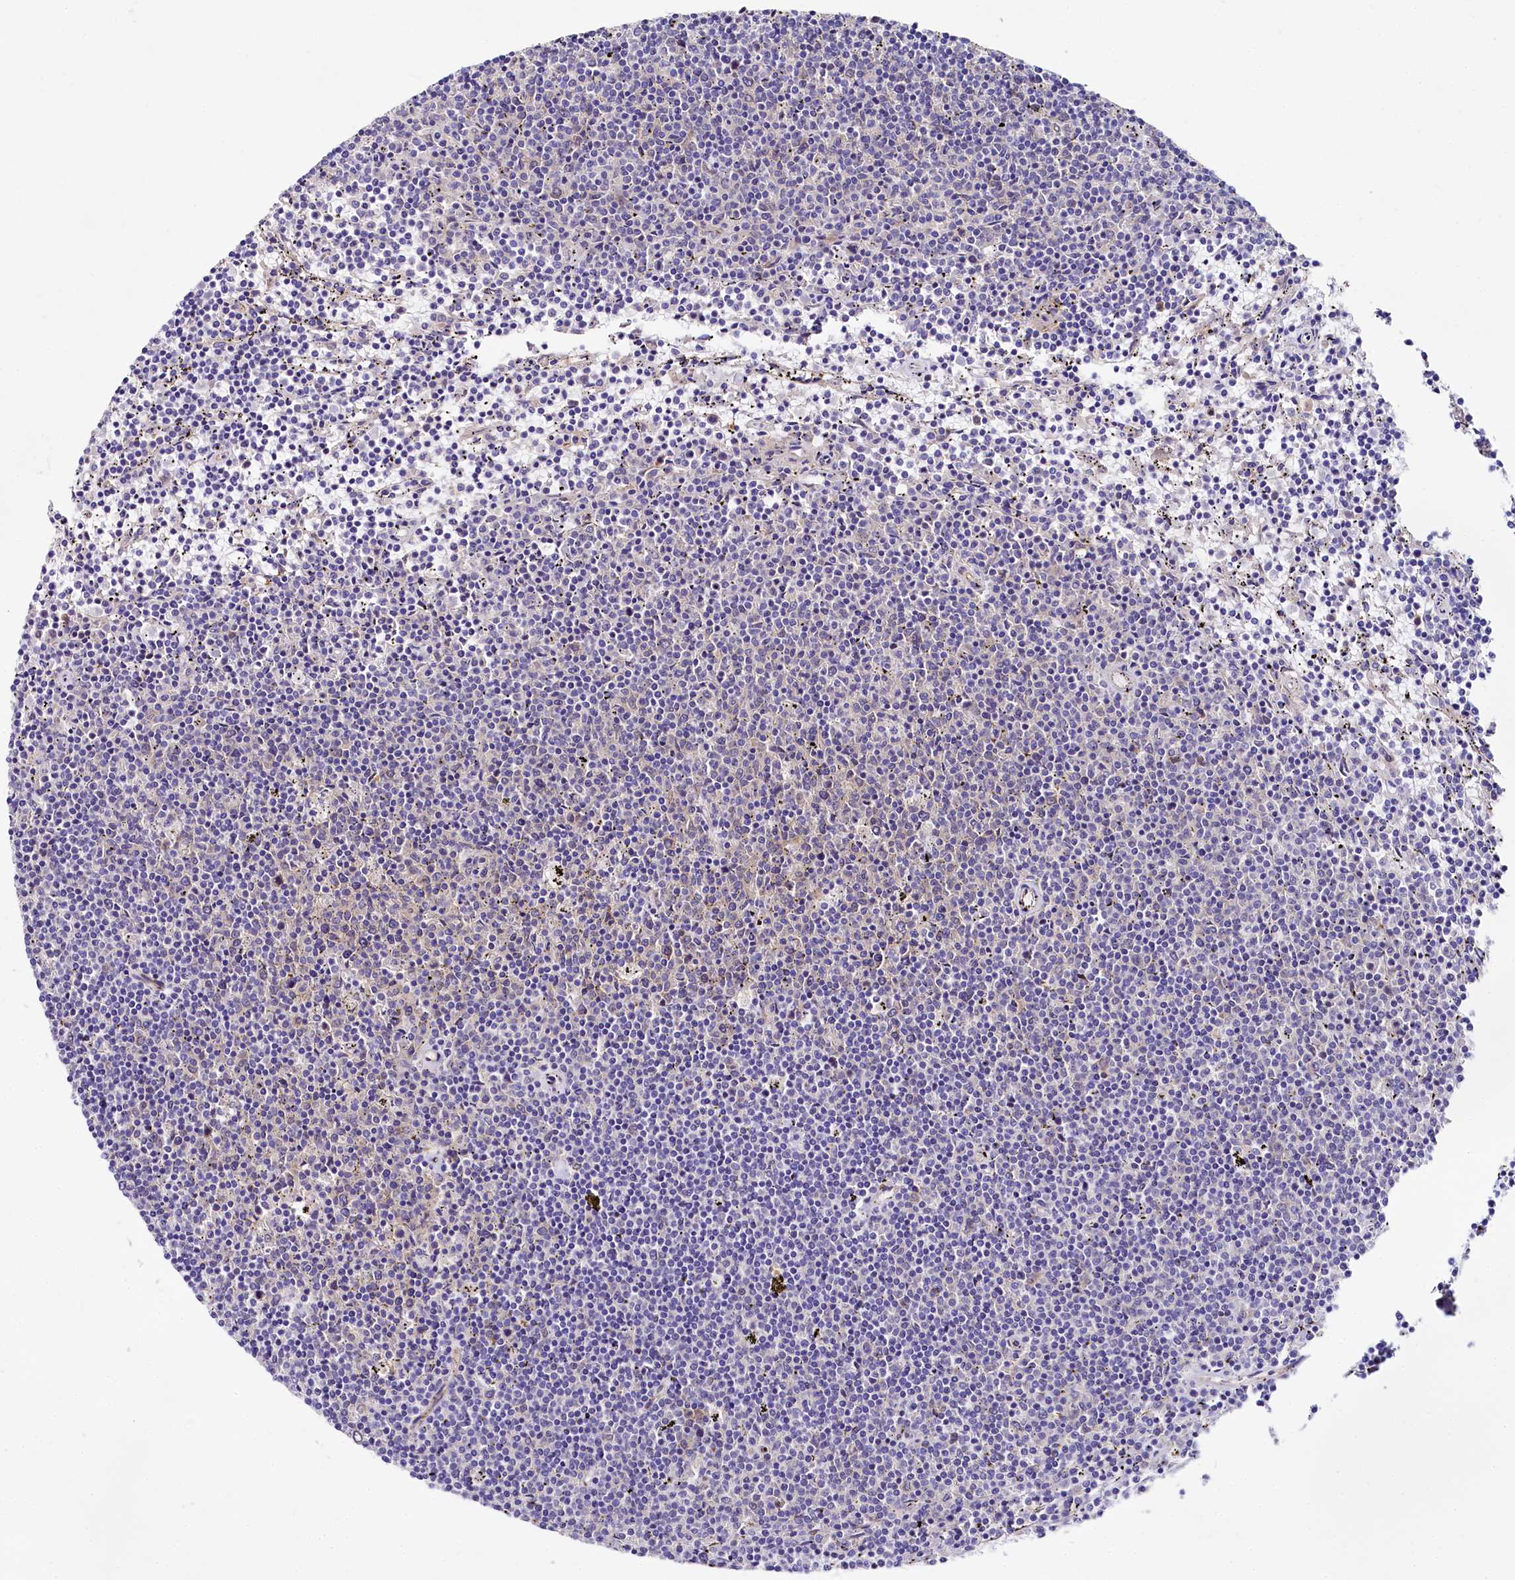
{"staining": {"intensity": "negative", "quantity": "none", "location": "none"}, "tissue": "lymphoma", "cell_type": "Tumor cells", "image_type": "cancer", "snomed": [{"axis": "morphology", "description": "Malignant lymphoma, non-Hodgkin's type, Low grade"}, {"axis": "topography", "description": "Spleen"}], "caption": "Immunohistochemistry (IHC) image of neoplastic tissue: low-grade malignant lymphoma, non-Hodgkin's type stained with DAB shows no significant protein positivity in tumor cells.", "gene": "QARS1", "patient": {"sex": "female", "age": 50}}